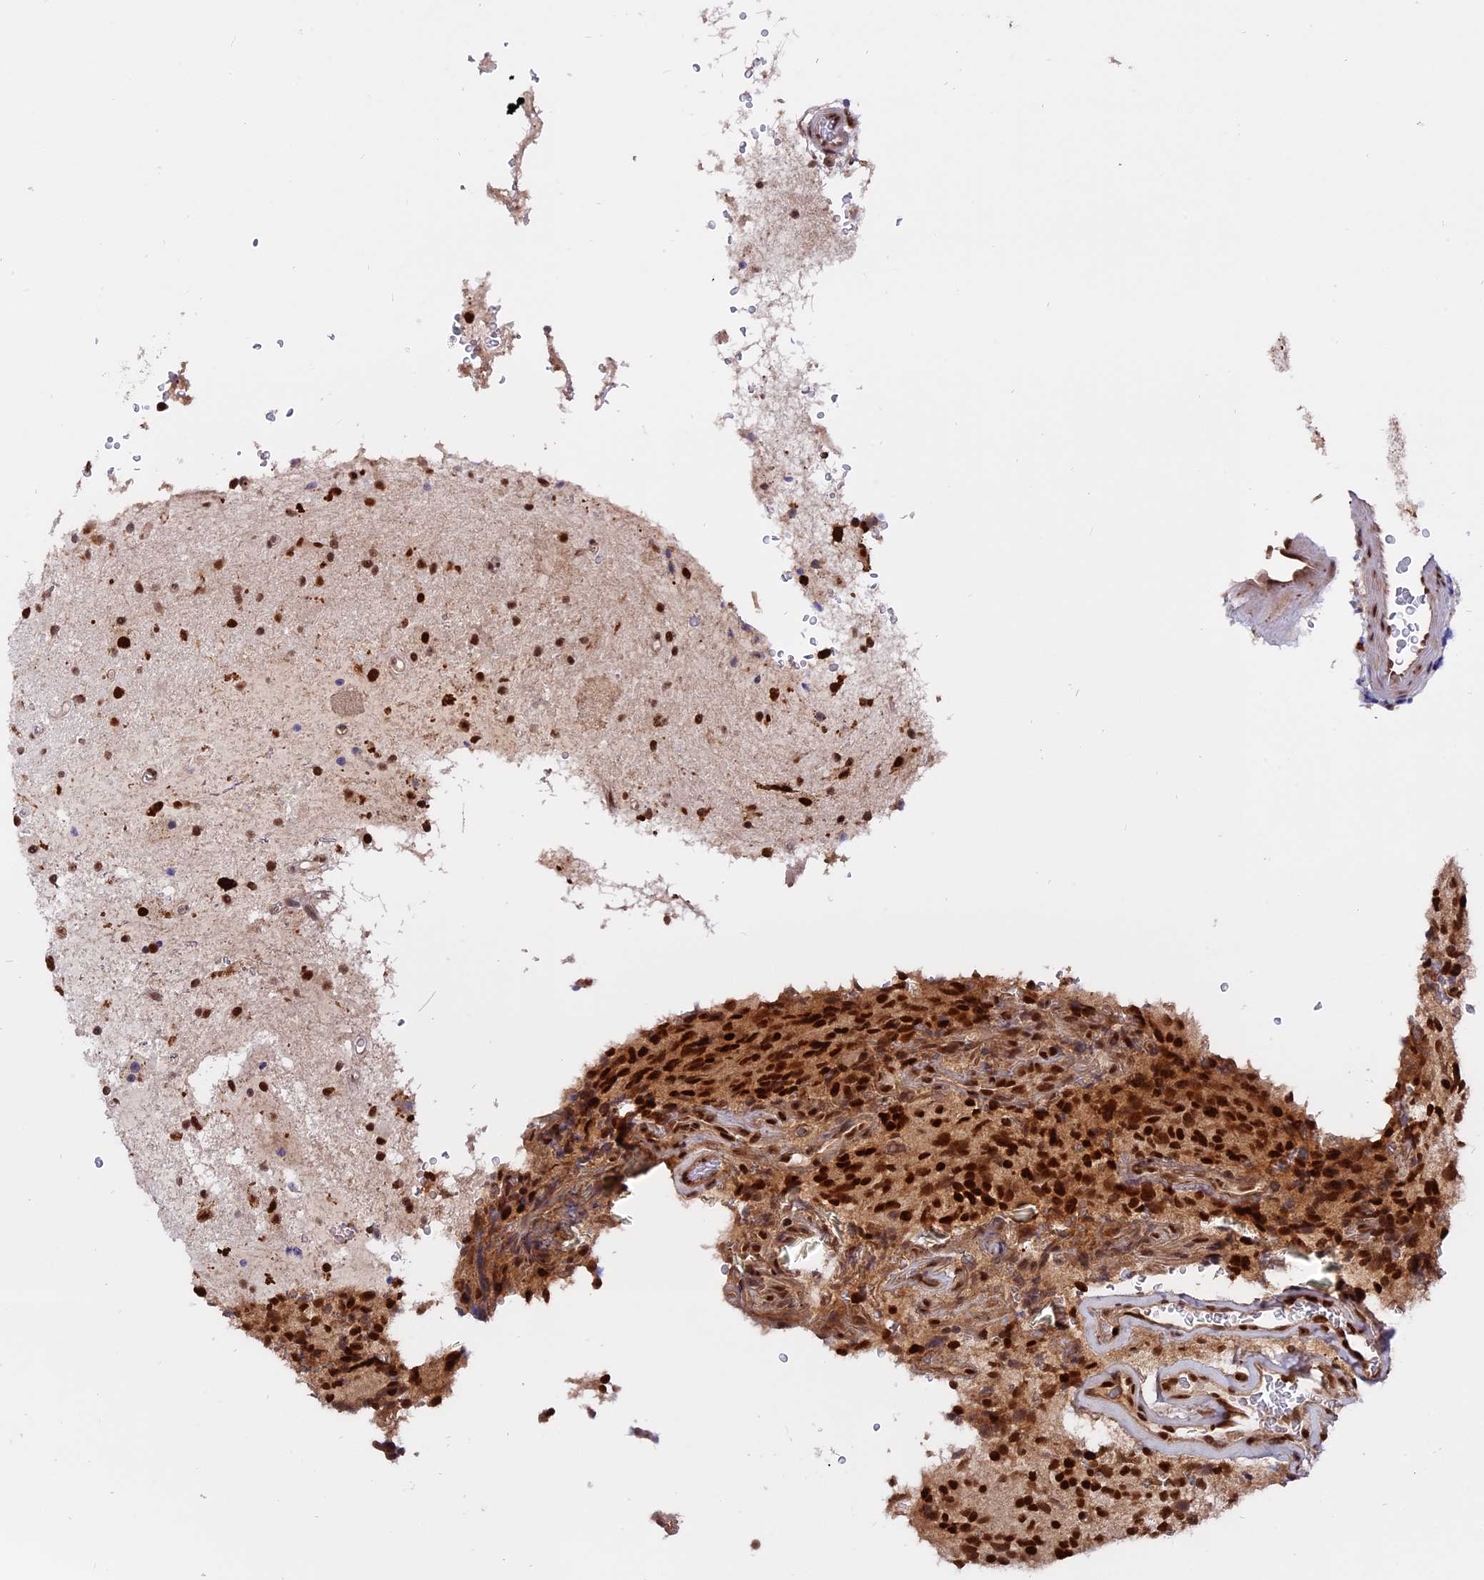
{"staining": {"intensity": "strong", "quantity": ">75%", "location": "nuclear"}, "tissue": "glioma", "cell_type": "Tumor cells", "image_type": "cancer", "snomed": [{"axis": "morphology", "description": "Glioma, malignant, High grade"}, {"axis": "topography", "description": "Brain"}], "caption": "Immunohistochemical staining of malignant high-grade glioma exhibits strong nuclear protein positivity in about >75% of tumor cells.", "gene": "RAMAC", "patient": {"sex": "male", "age": 34}}